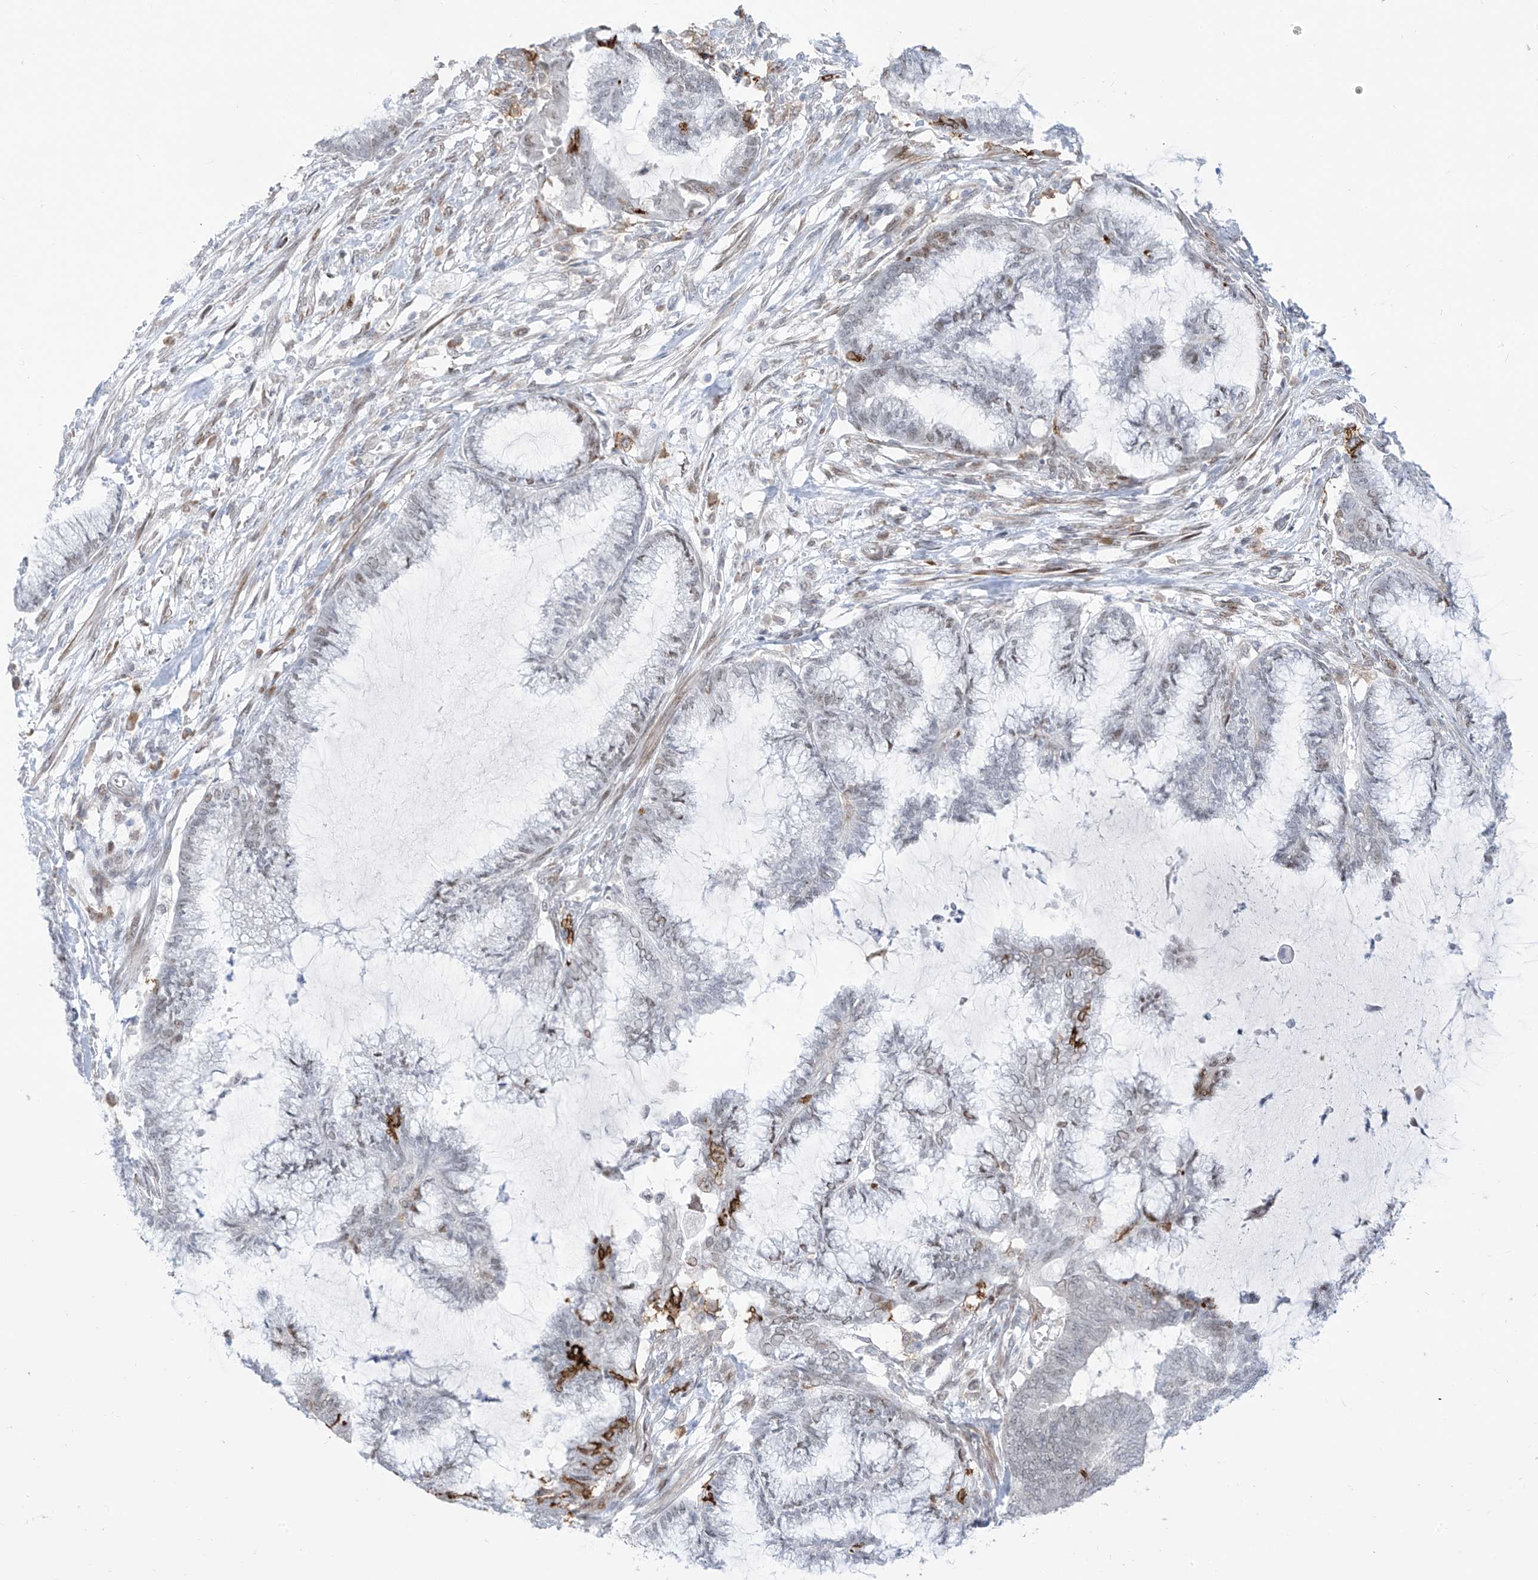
{"staining": {"intensity": "weak", "quantity": "<25%", "location": "nuclear"}, "tissue": "endometrial cancer", "cell_type": "Tumor cells", "image_type": "cancer", "snomed": [{"axis": "morphology", "description": "Adenocarcinoma, NOS"}, {"axis": "topography", "description": "Endometrium"}], "caption": "Immunohistochemistry (IHC) of endometrial cancer exhibits no staining in tumor cells.", "gene": "LIN9", "patient": {"sex": "female", "age": 86}}